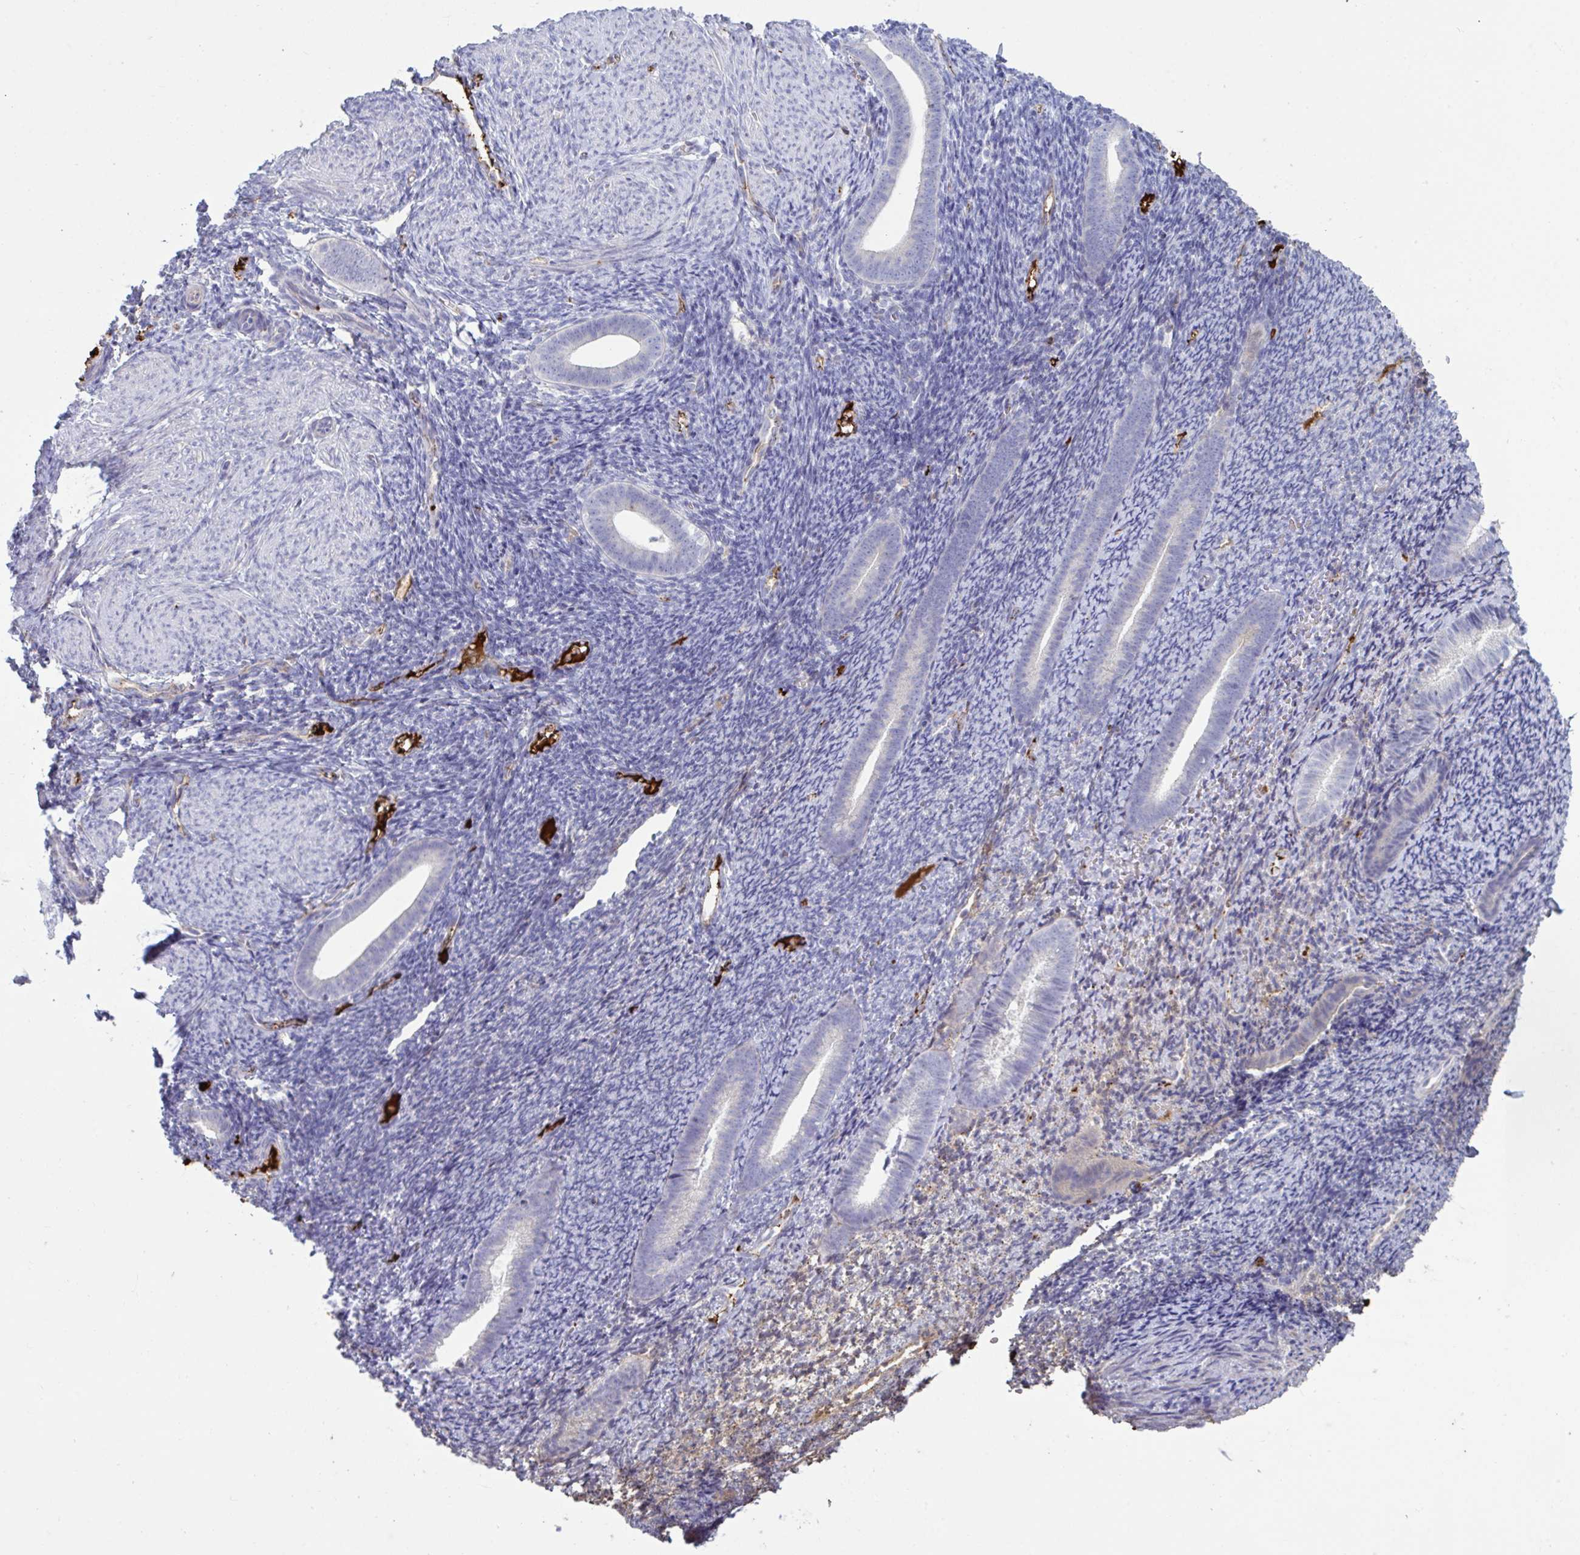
{"staining": {"intensity": "negative", "quantity": "none", "location": "none"}, "tissue": "endometrium", "cell_type": "Cells in endometrial stroma", "image_type": "normal", "snomed": [{"axis": "morphology", "description": "Normal tissue, NOS"}, {"axis": "topography", "description": "Endometrium"}], "caption": "High power microscopy image of an immunohistochemistry (IHC) histopathology image of benign endometrium, revealing no significant staining in cells in endometrial stroma.", "gene": "IL1R1", "patient": {"sex": "female", "age": 39}}